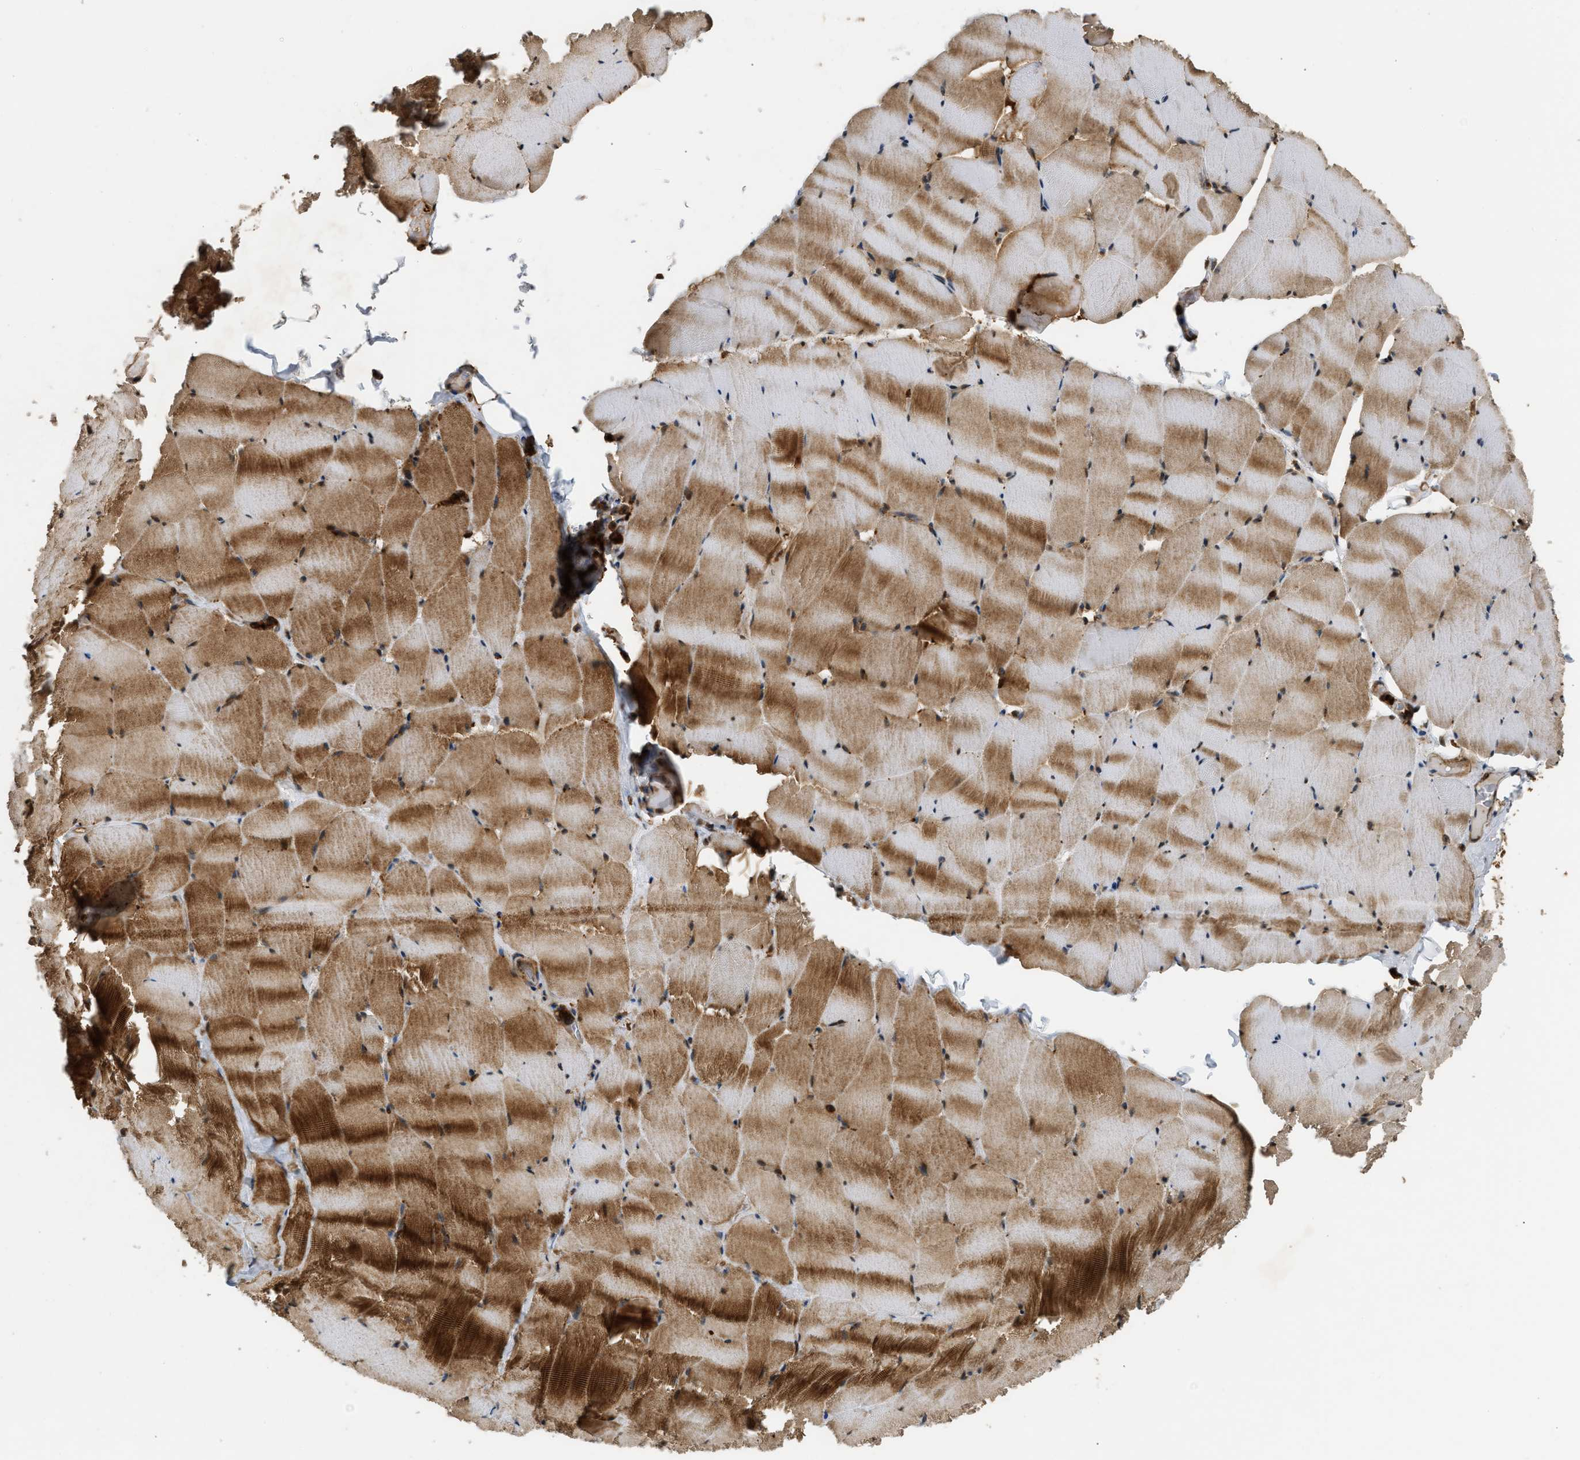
{"staining": {"intensity": "strong", "quantity": ">75%", "location": "cytoplasmic/membranous"}, "tissue": "skeletal muscle", "cell_type": "Myocytes", "image_type": "normal", "snomed": [{"axis": "morphology", "description": "Normal tissue, NOS"}, {"axis": "topography", "description": "Skeletal muscle"}], "caption": "Immunohistochemical staining of unremarkable human skeletal muscle displays >75% levels of strong cytoplasmic/membranous protein expression in approximately >75% of myocytes.", "gene": "ENSG00000282218", "patient": {"sex": "male", "age": 62}}